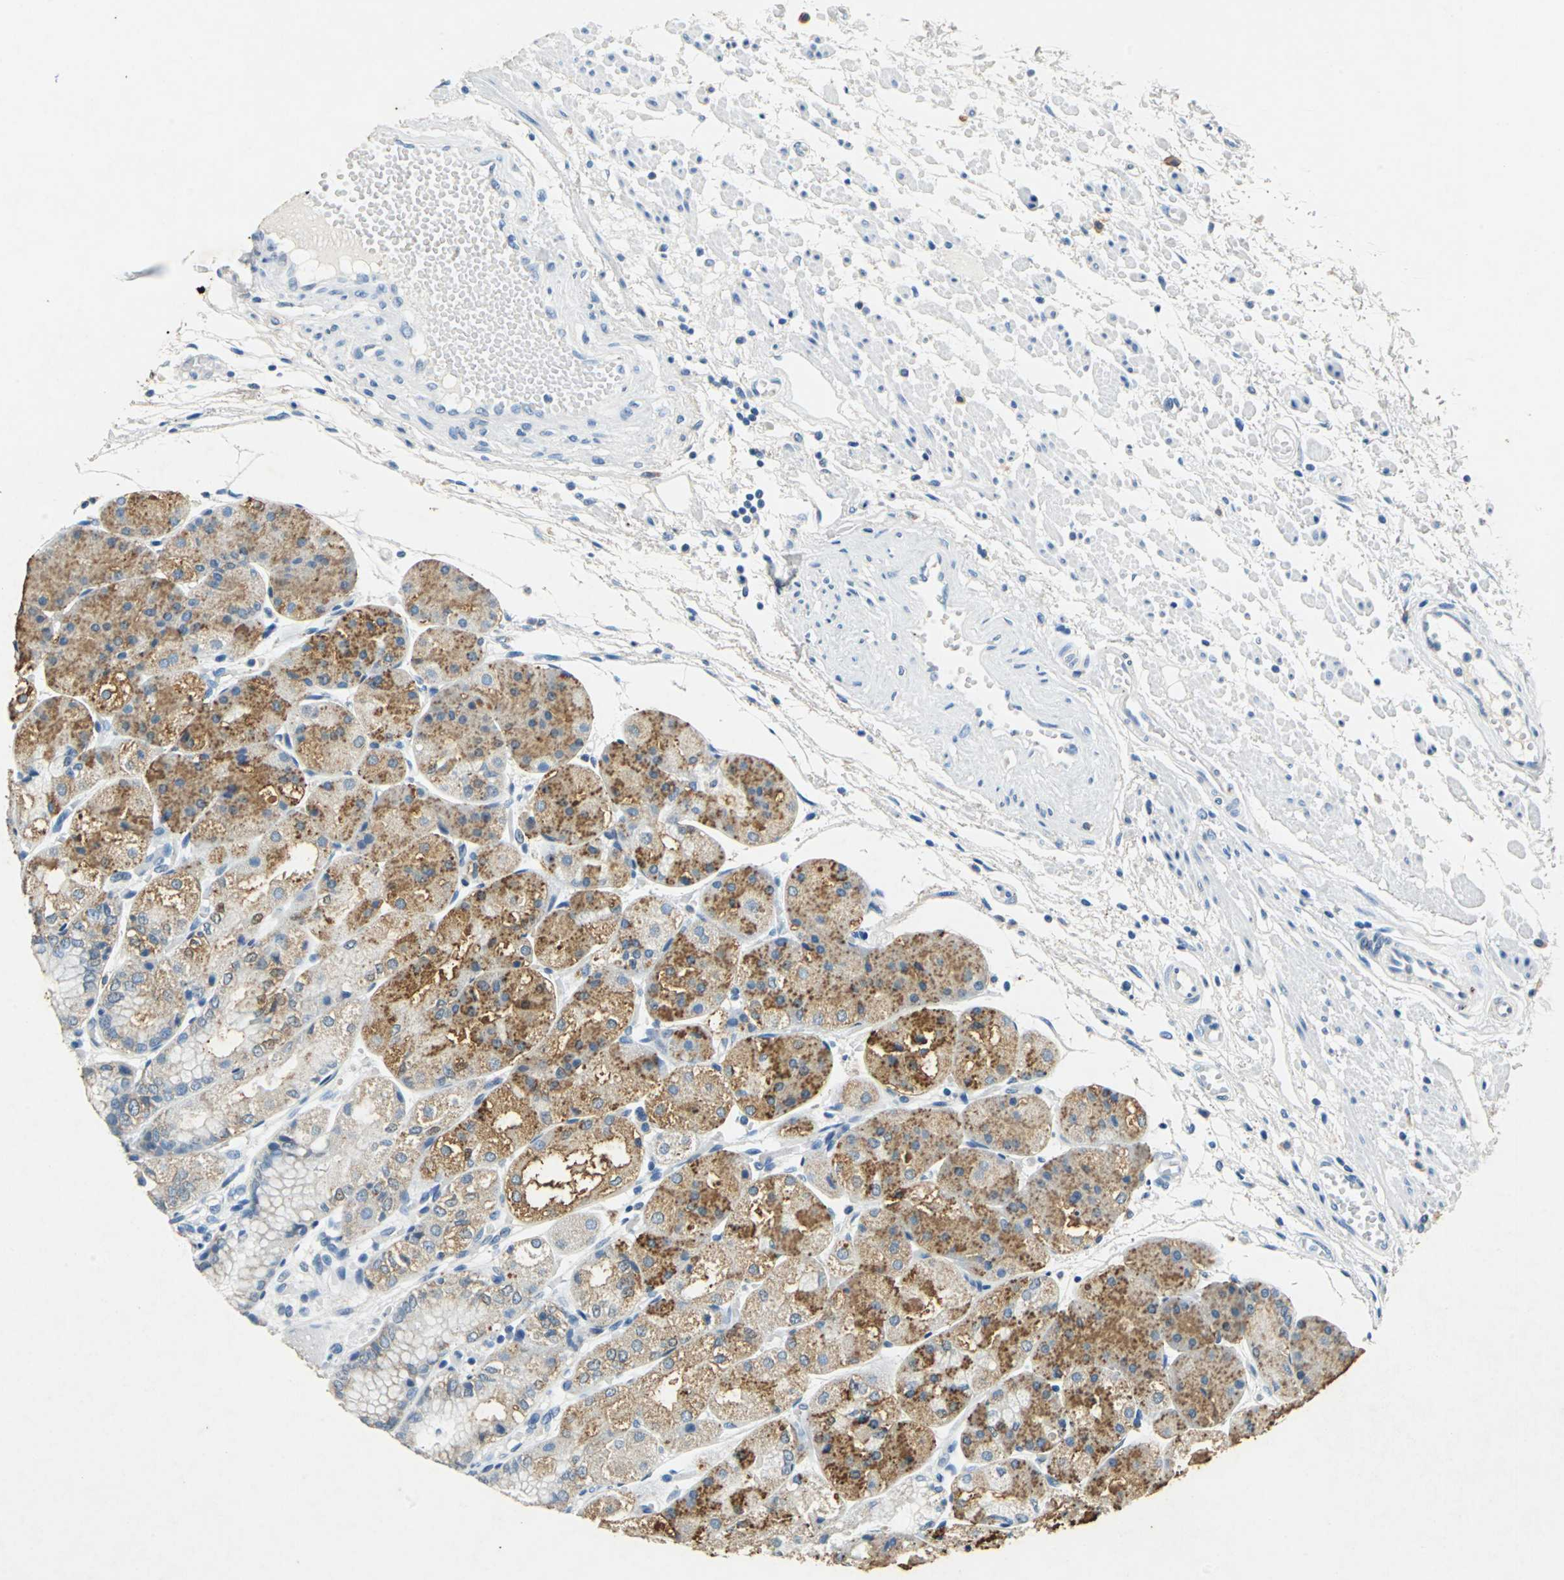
{"staining": {"intensity": "moderate", "quantity": "25%-75%", "location": "cytoplasmic/membranous"}, "tissue": "stomach", "cell_type": "Glandular cells", "image_type": "normal", "snomed": [{"axis": "morphology", "description": "Normal tissue, NOS"}, {"axis": "topography", "description": "Stomach, upper"}], "caption": "Unremarkable stomach reveals moderate cytoplasmic/membranous expression in about 25%-75% of glandular cells The staining is performed using DAB (3,3'-diaminobenzidine) brown chromogen to label protein expression. The nuclei are counter-stained blue using hematoxylin..", "gene": "TEX264", "patient": {"sex": "male", "age": 72}}